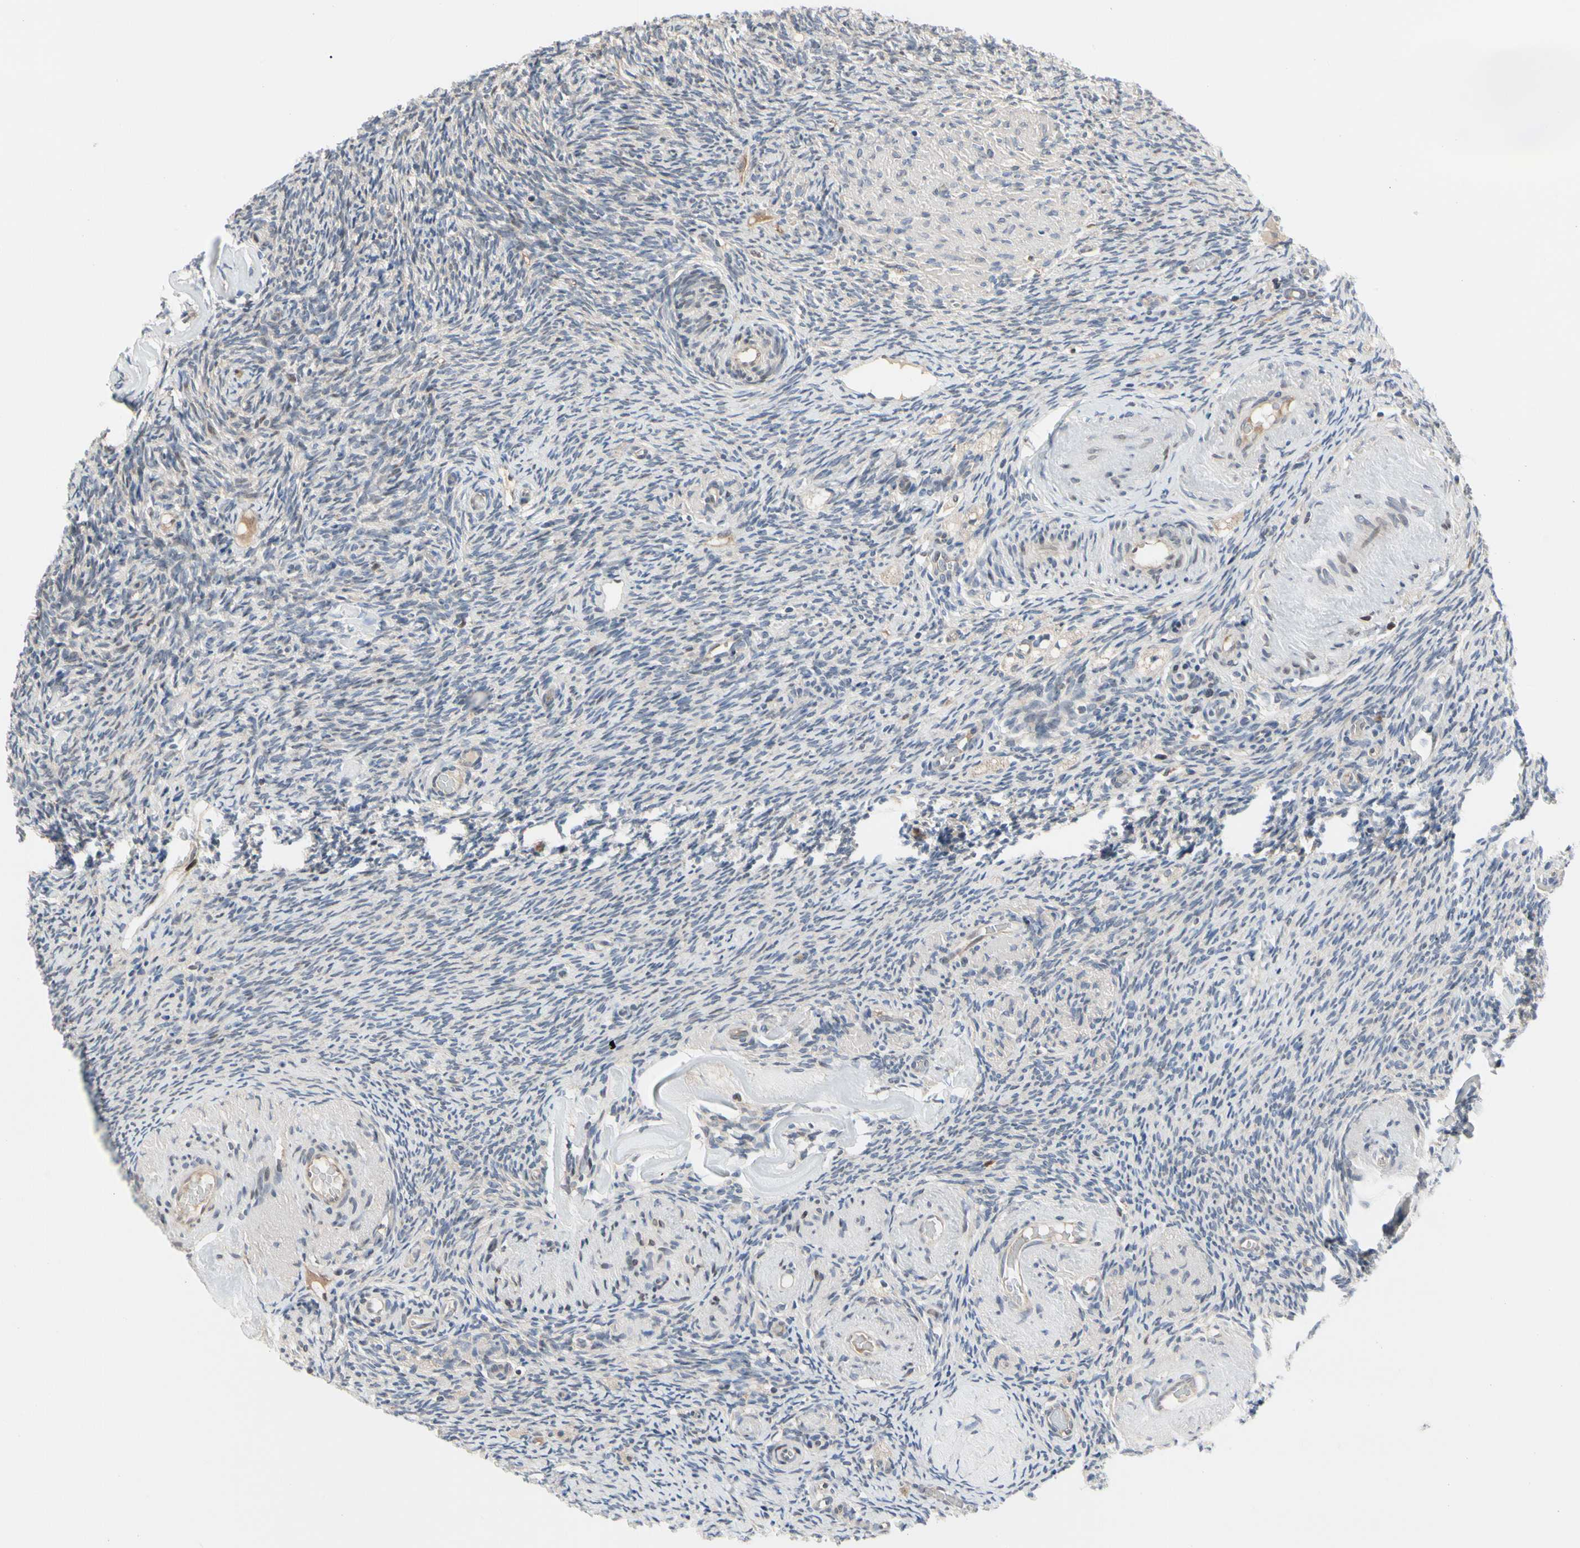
{"staining": {"intensity": "strong", "quantity": ">75%", "location": "cytoplasmic/membranous"}, "tissue": "ovary", "cell_type": "Follicle cells", "image_type": "normal", "snomed": [{"axis": "morphology", "description": "Normal tissue, NOS"}, {"axis": "topography", "description": "Ovary"}], "caption": "Immunohistochemistry of normal human ovary exhibits high levels of strong cytoplasmic/membranous staining in about >75% of follicle cells.", "gene": "CDK5", "patient": {"sex": "female", "age": 60}}